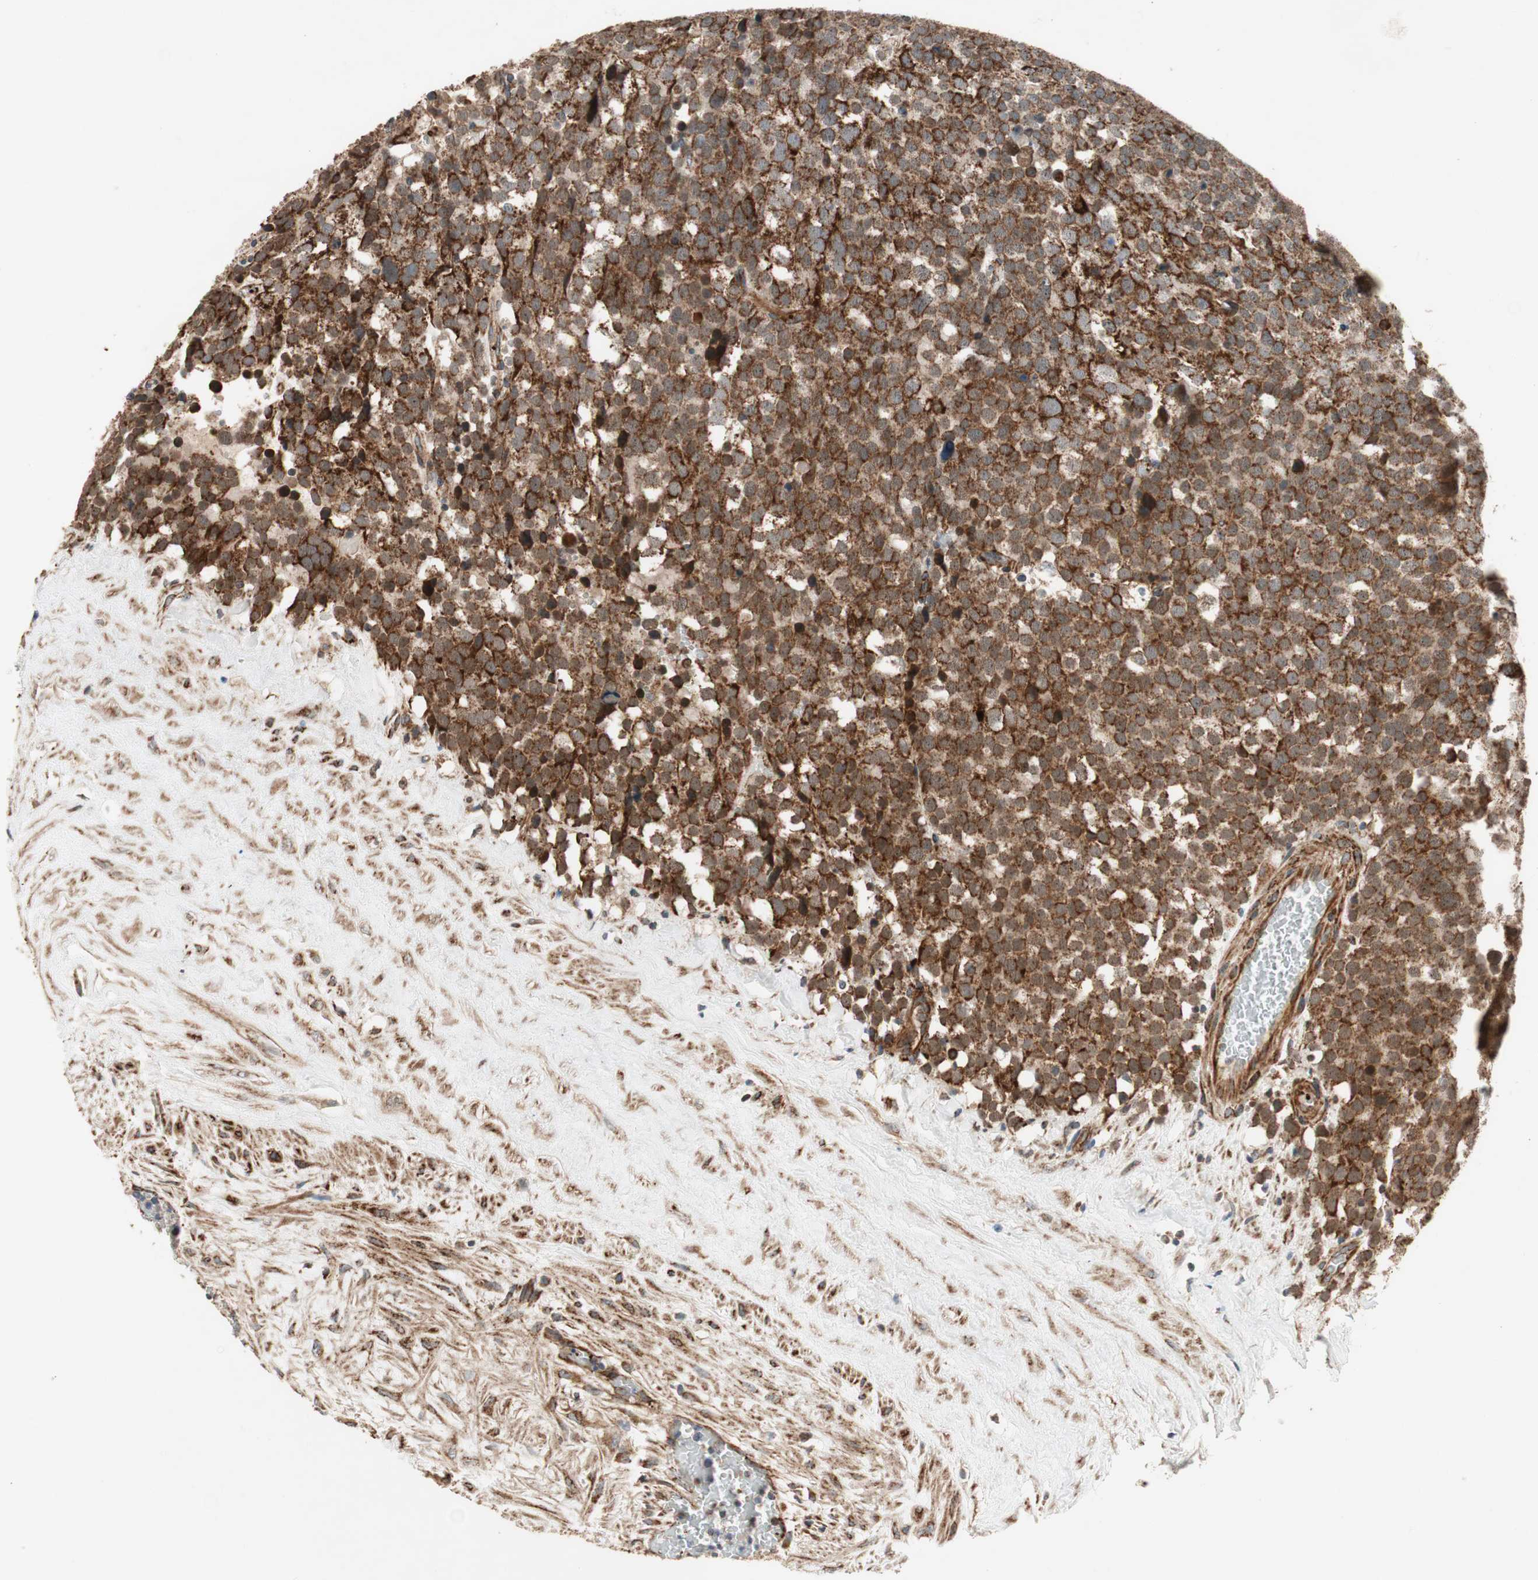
{"staining": {"intensity": "strong", "quantity": ">75%", "location": "cytoplasmic/membranous"}, "tissue": "testis cancer", "cell_type": "Tumor cells", "image_type": "cancer", "snomed": [{"axis": "morphology", "description": "Seminoma, NOS"}, {"axis": "topography", "description": "Testis"}], "caption": "Human testis cancer stained with a brown dye reveals strong cytoplasmic/membranous positive staining in approximately >75% of tumor cells.", "gene": "AKAP1", "patient": {"sex": "male", "age": 71}}